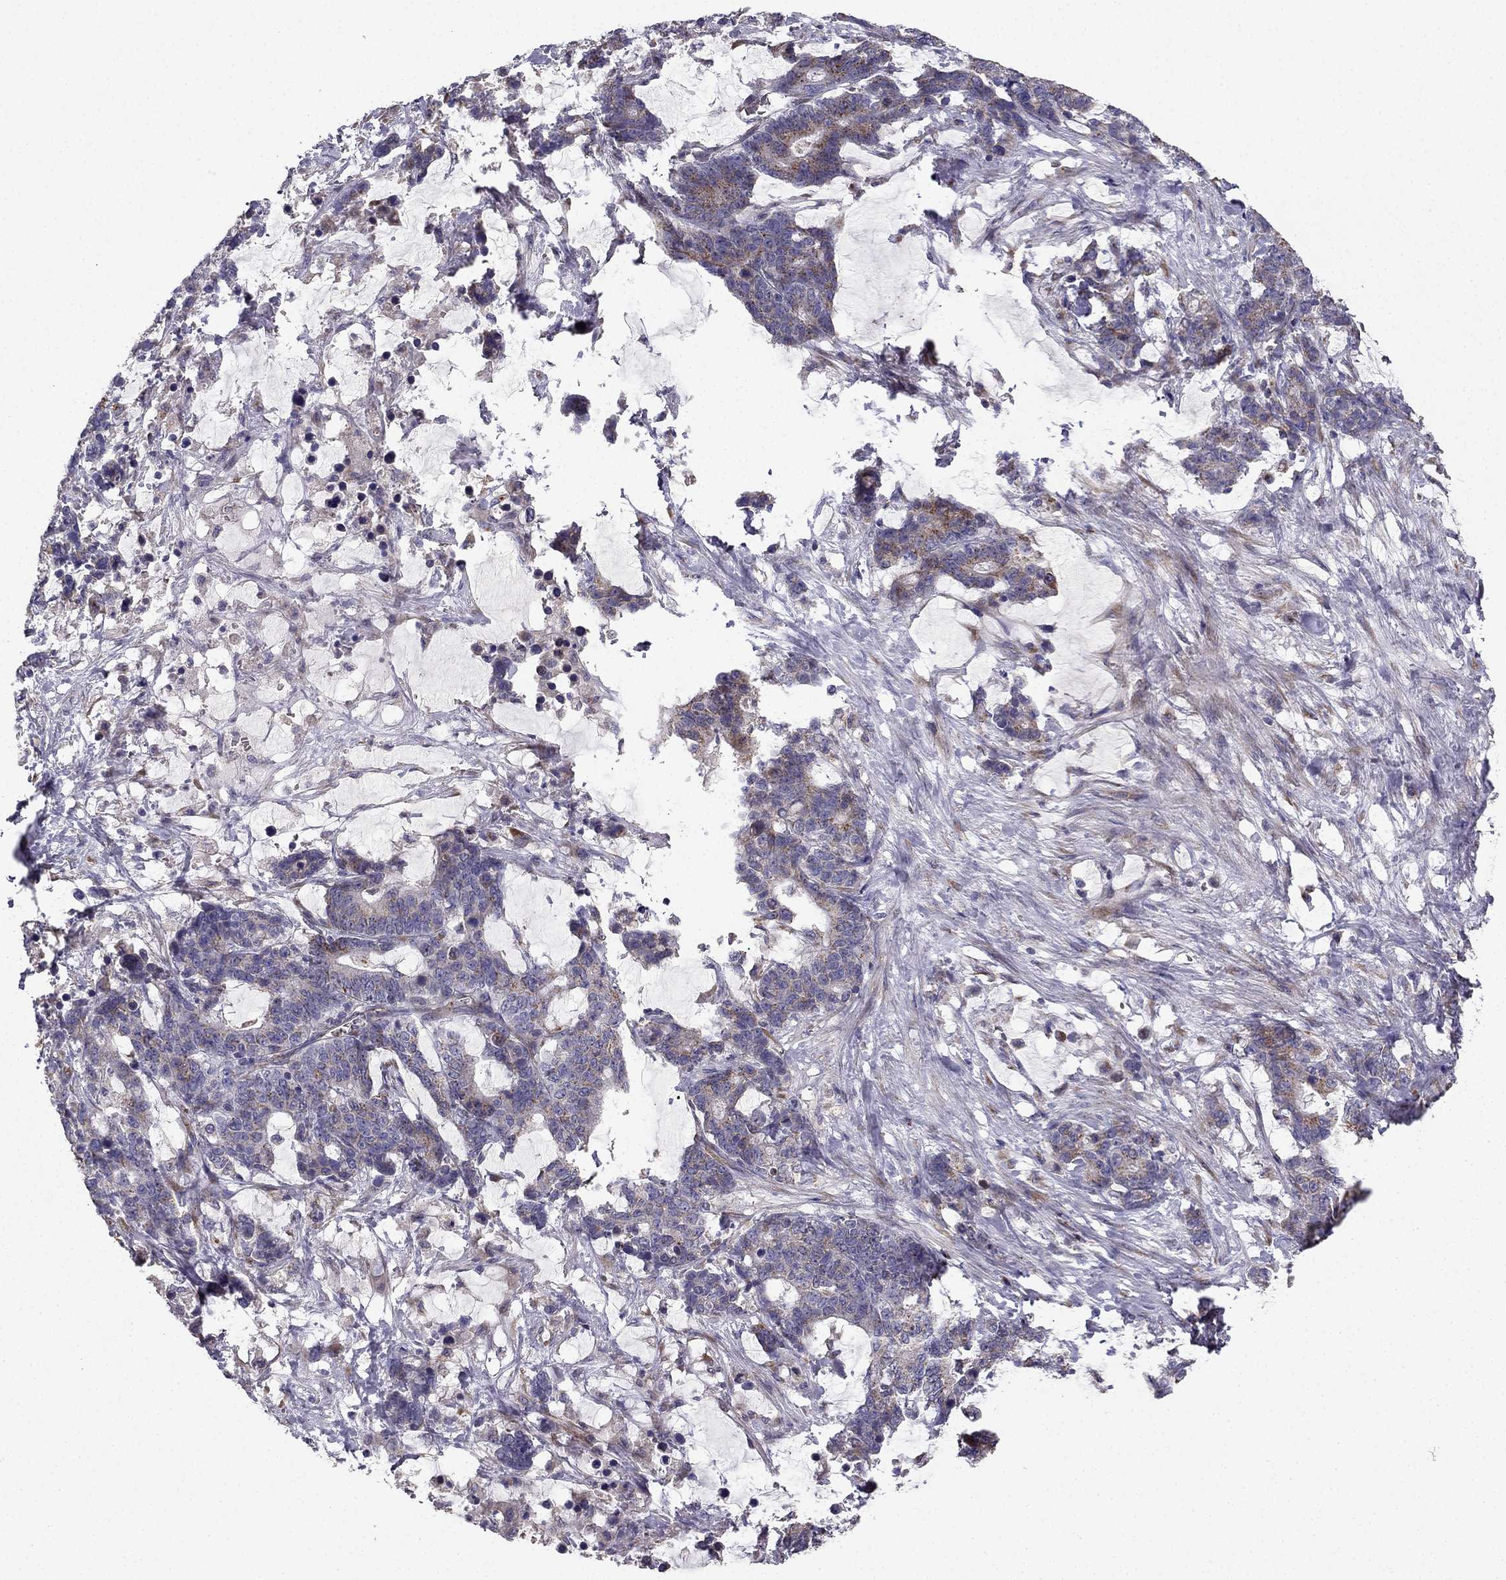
{"staining": {"intensity": "moderate", "quantity": "25%-75%", "location": "cytoplasmic/membranous"}, "tissue": "stomach cancer", "cell_type": "Tumor cells", "image_type": "cancer", "snomed": [{"axis": "morphology", "description": "Normal tissue, NOS"}, {"axis": "morphology", "description": "Adenocarcinoma, NOS"}, {"axis": "topography", "description": "Stomach"}], "caption": "Tumor cells display medium levels of moderate cytoplasmic/membranous expression in about 25%-75% of cells in human stomach cancer (adenocarcinoma).", "gene": "B4GALT7", "patient": {"sex": "female", "age": 64}}